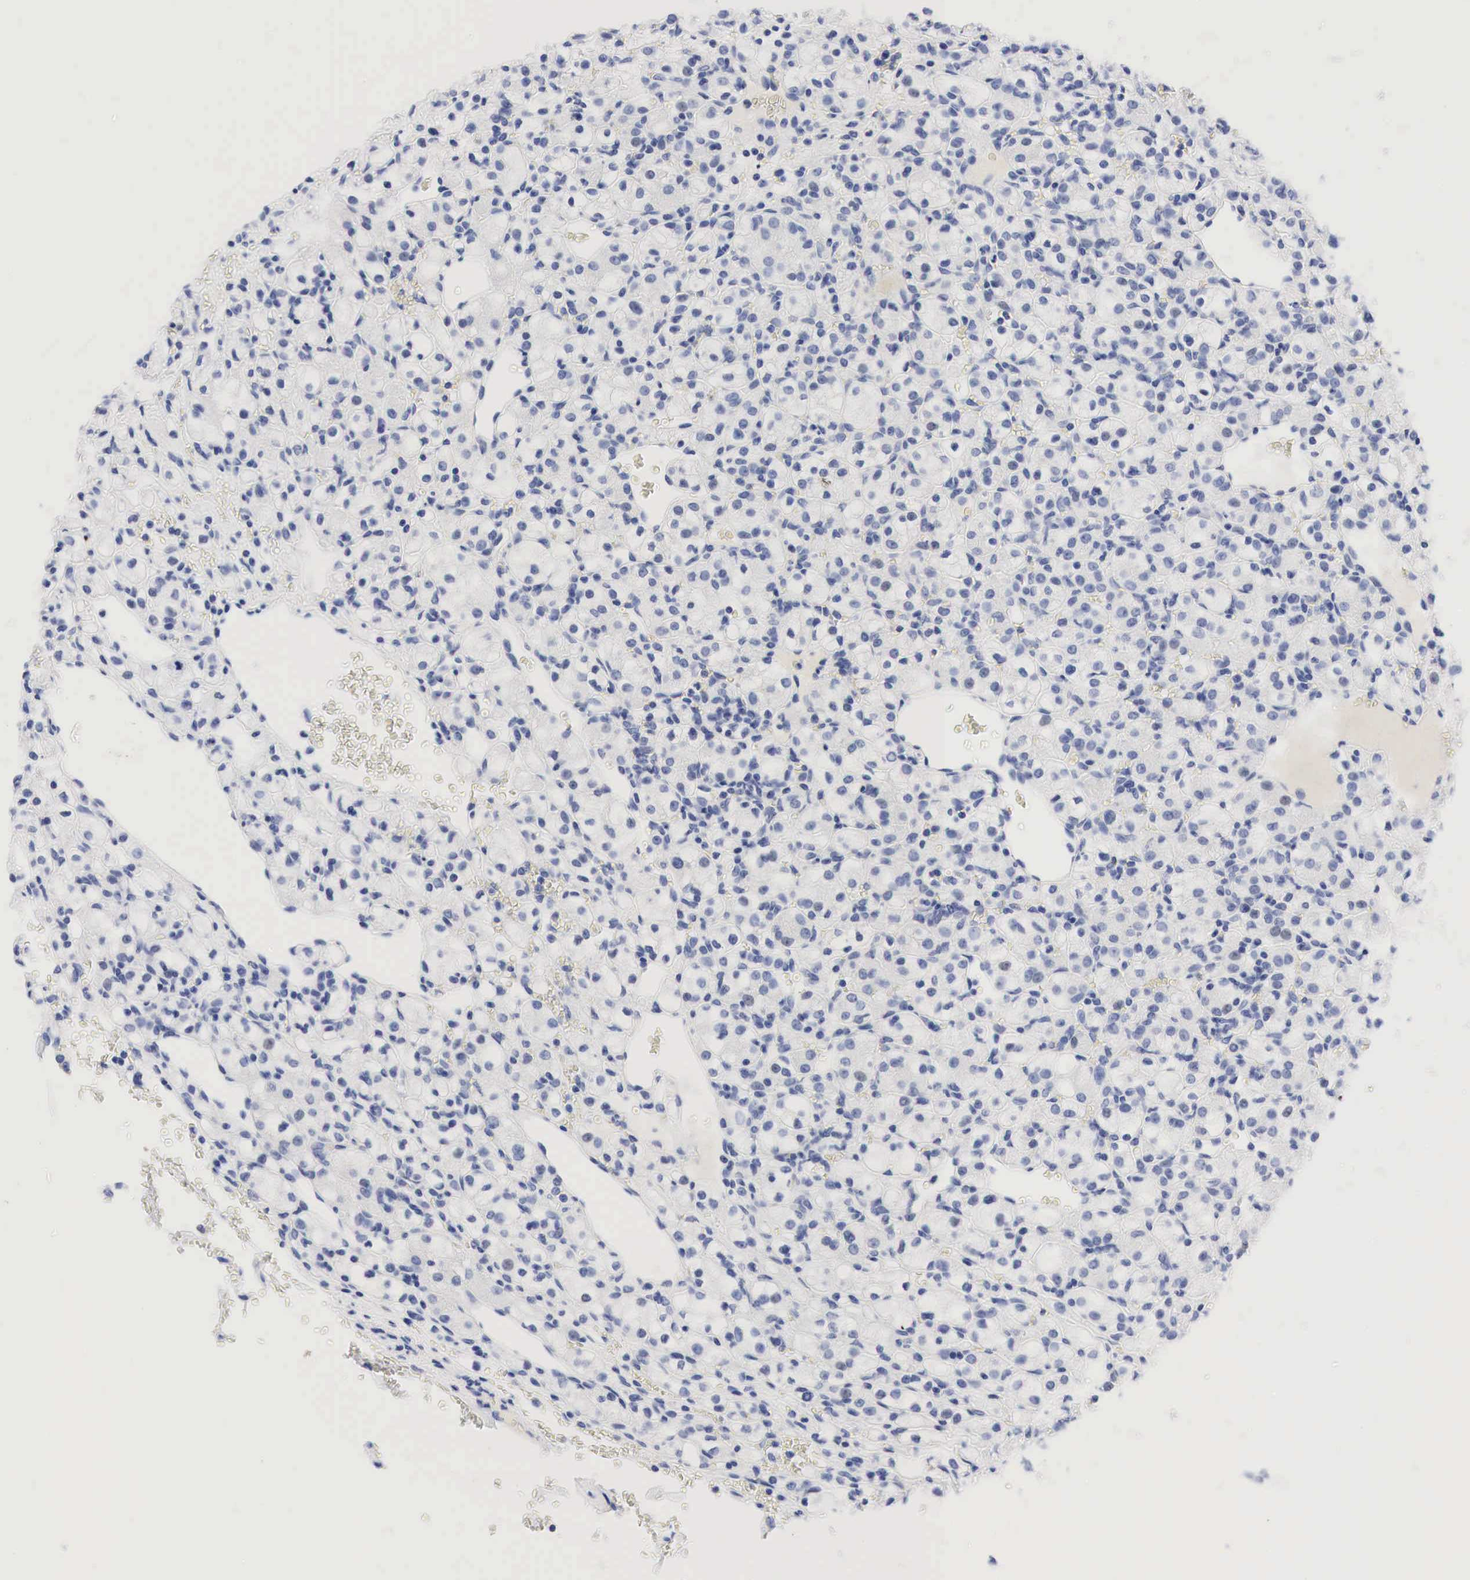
{"staining": {"intensity": "weak", "quantity": "<25%", "location": "nuclear"}, "tissue": "renal cancer", "cell_type": "Tumor cells", "image_type": "cancer", "snomed": [{"axis": "morphology", "description": "Adenocarcinoma, NOS"}, {"axis": "topography", "description": "Kidney"}], "caption": "The immunohistochemistry histopathology image has no significant positivity in tumor cells of renal cancer (adenocarcinoma) tissue.", "gene": "NKX2-1", "patient": {"sex": "female", "age": 62}}